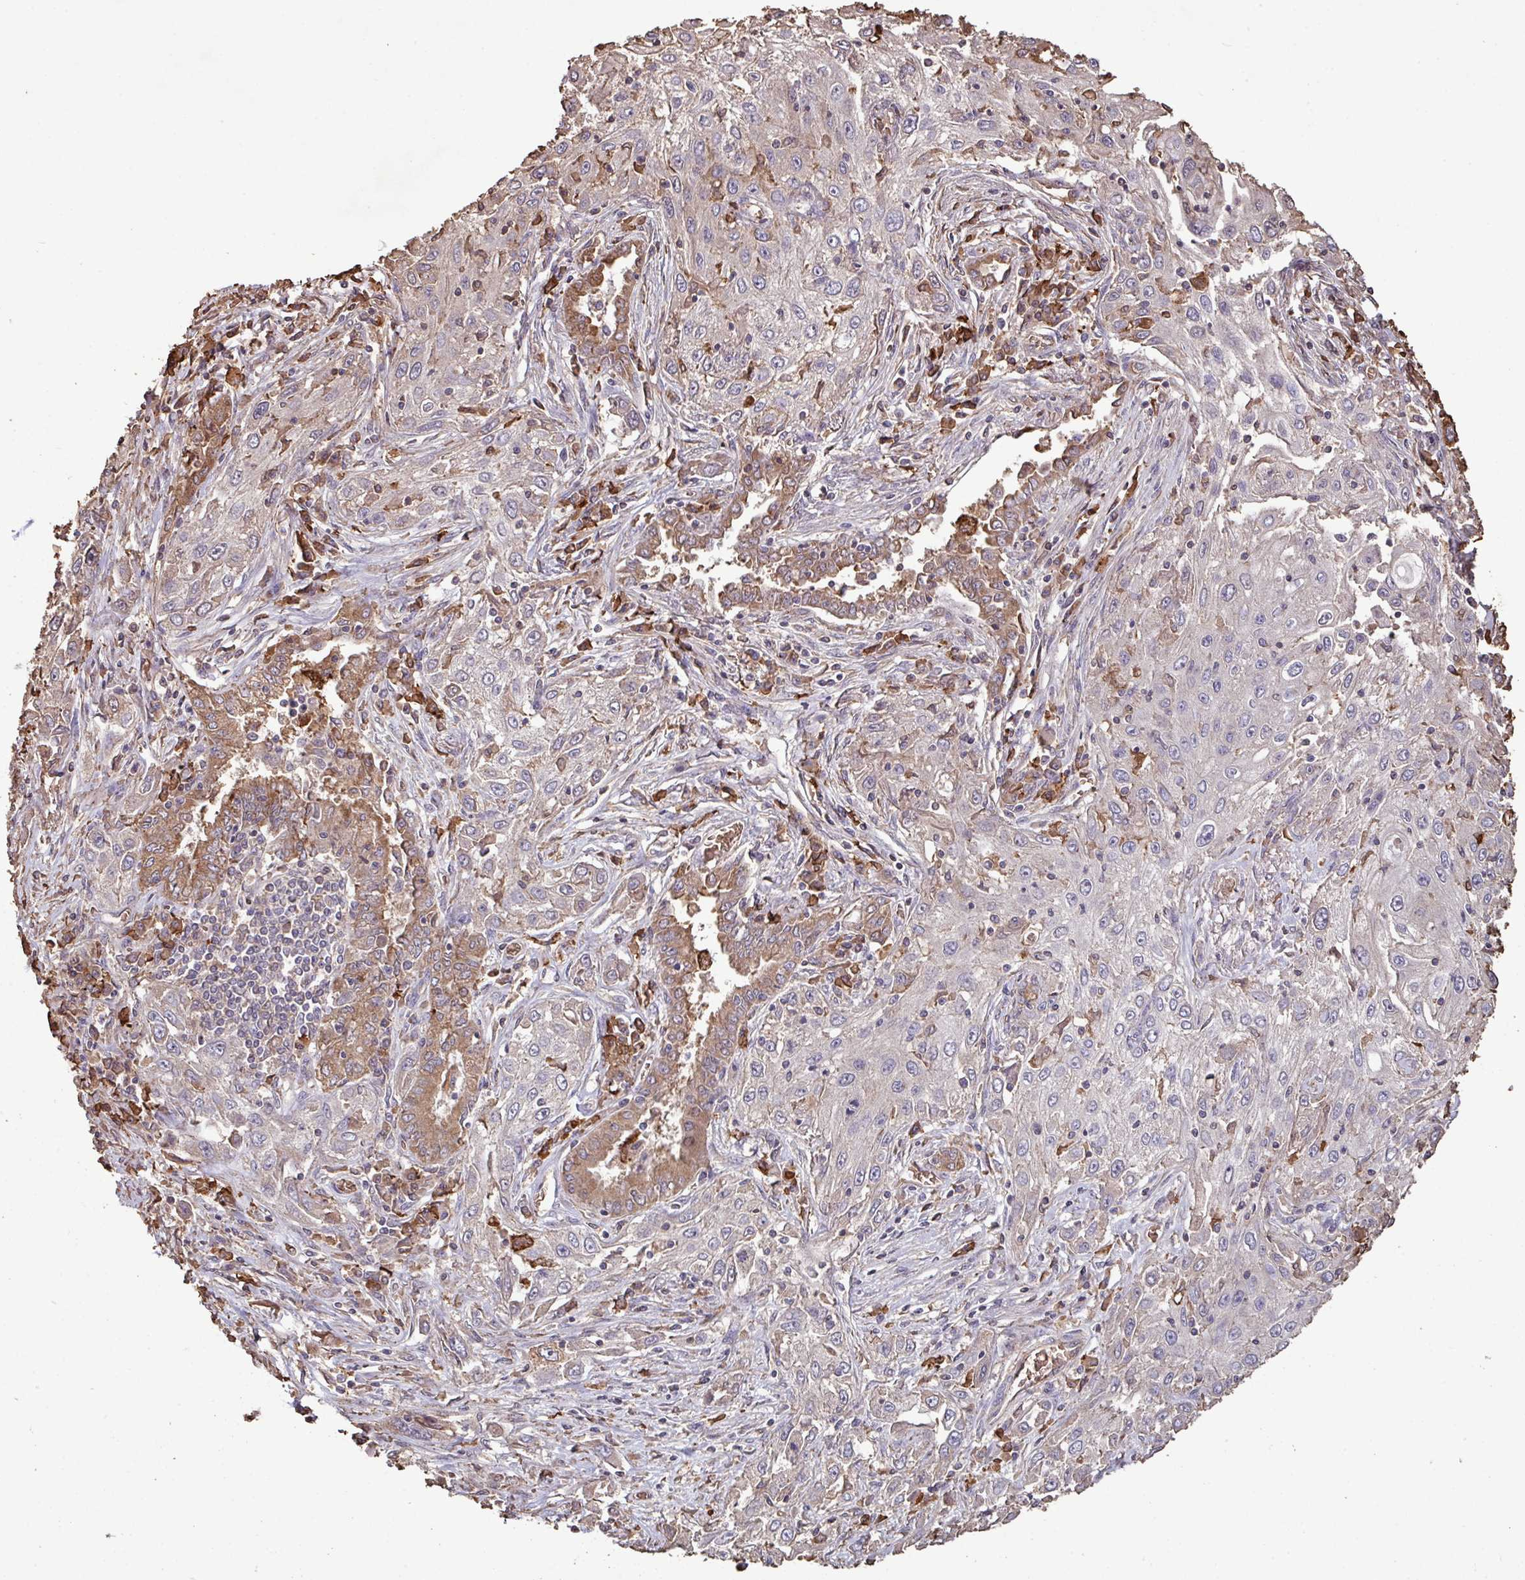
{"staining": {"intensity": "negative", "quantity": "none", "location": "none"}, "tissue": "lung cancer", "cell_type": "Tumor cells", "image_type": "cancer", "snomed": [{"axis": "morphology", "description": "Squamous cell carcinoma, NOS"}, {"axis": "topography", "description": "Lung"}], "caption": "This micrograph is of lung squamous cell carcinoma stained with immunohistochemistry to label a protein in brown with the nuclei are counter-stained blue. There is no positivity in tumor cells.", "gene": "CAMK2B", "patient": {"sex": "female", "age": 69}}